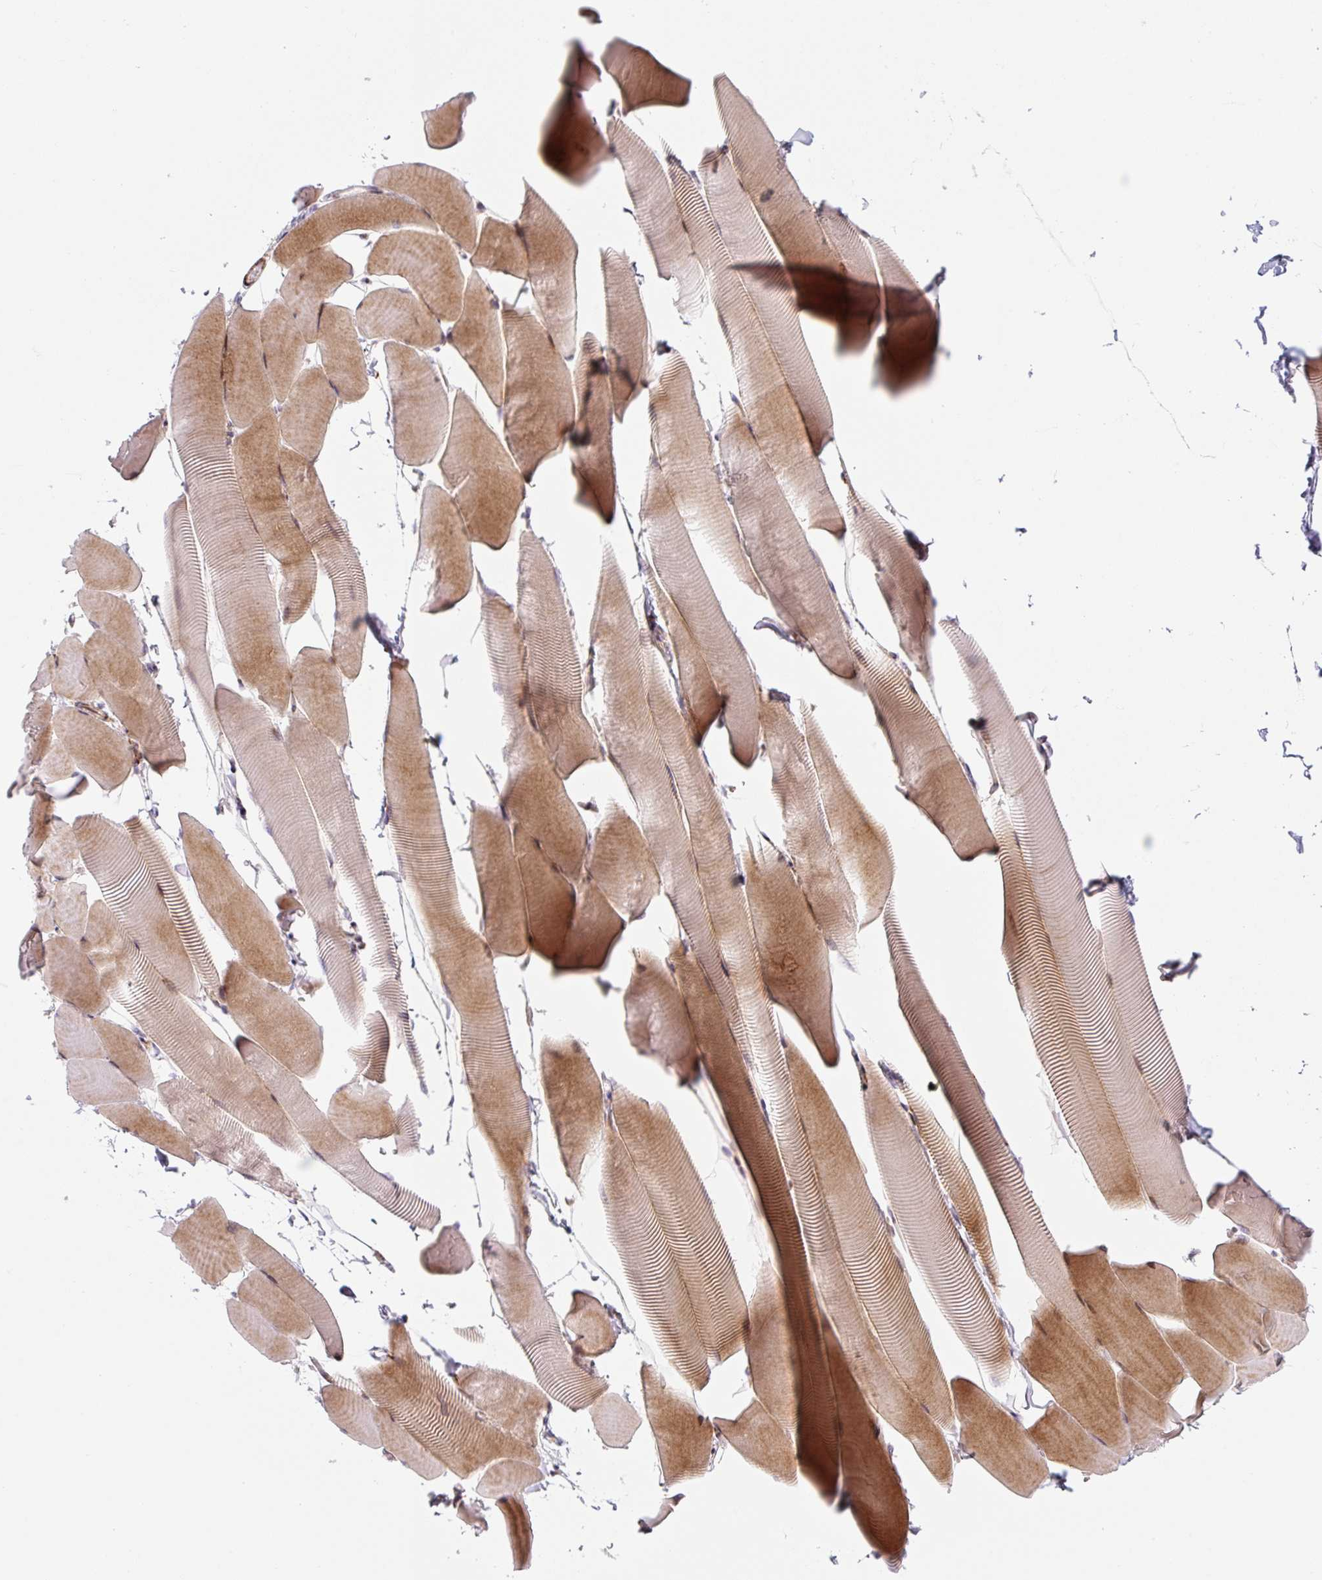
{"staining": {"intensity": "moderate", "quantity": ">75%", "location": "cytoplasmic/membranous"}, "tissue": "skeletal muscle", "cell_type": "Myocytes", "image_type": "normal", "snomed": [{"axis": "morphology", "description": "Normal tissue, NOS"}, {"axis": "topography", "description": "Skeletal muscle"}], "caption": "Myocytes exhibit medium levels of moderate cytoplasmic/membranous staining in approximately >75% of cells in benign human skeletal muscle.", "gene": "DISP3", "patient": {"sex": "male", "age": 25}}